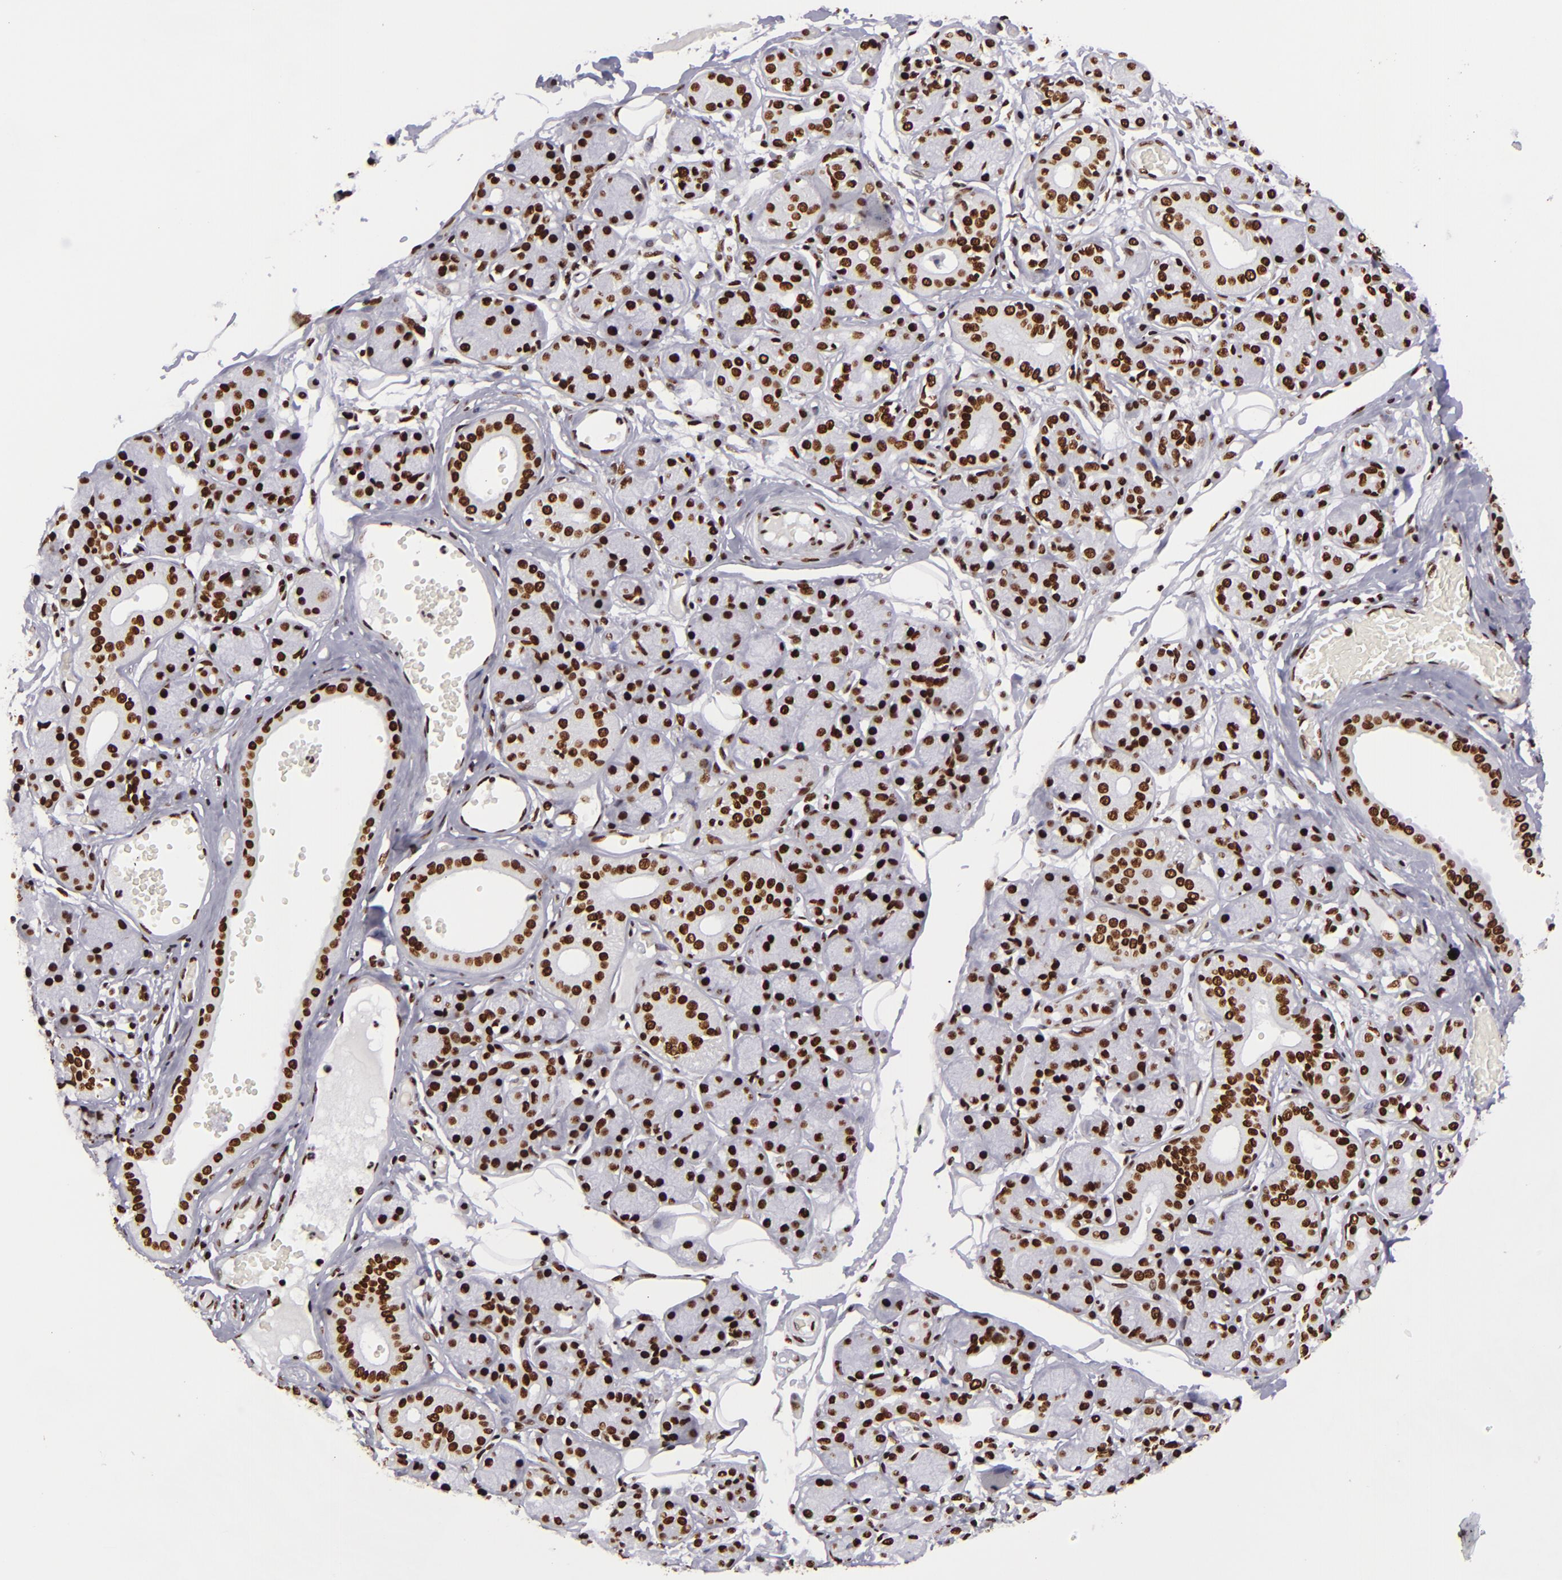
{"staining": {"intensity": "strong", "quantity": ">75%", "location": "nuclear"}, "tissue": "salivary gland", "cell_type": "Glandular cells", "image_type": "normal", "snomed": [{"axis": "morphology", "description": "Normal tissue, NOS"}, {"axis": "topography", "description": "Salivary gland"}], "caption": "DAB (3,3'-diaminobenzidine) immunohistochemical staining of unremarkable human salivary gland demonstrates strong nuclear protein staining in about >75% of glandular cells. Using DAB (3,3'-diaminobenzidine) (brown) and hematoxylin (blue) stains, captured at high magnification using brightfield microscopy.", "gene": "SAFB", "patient": {"sex": "male", "age": 54}}